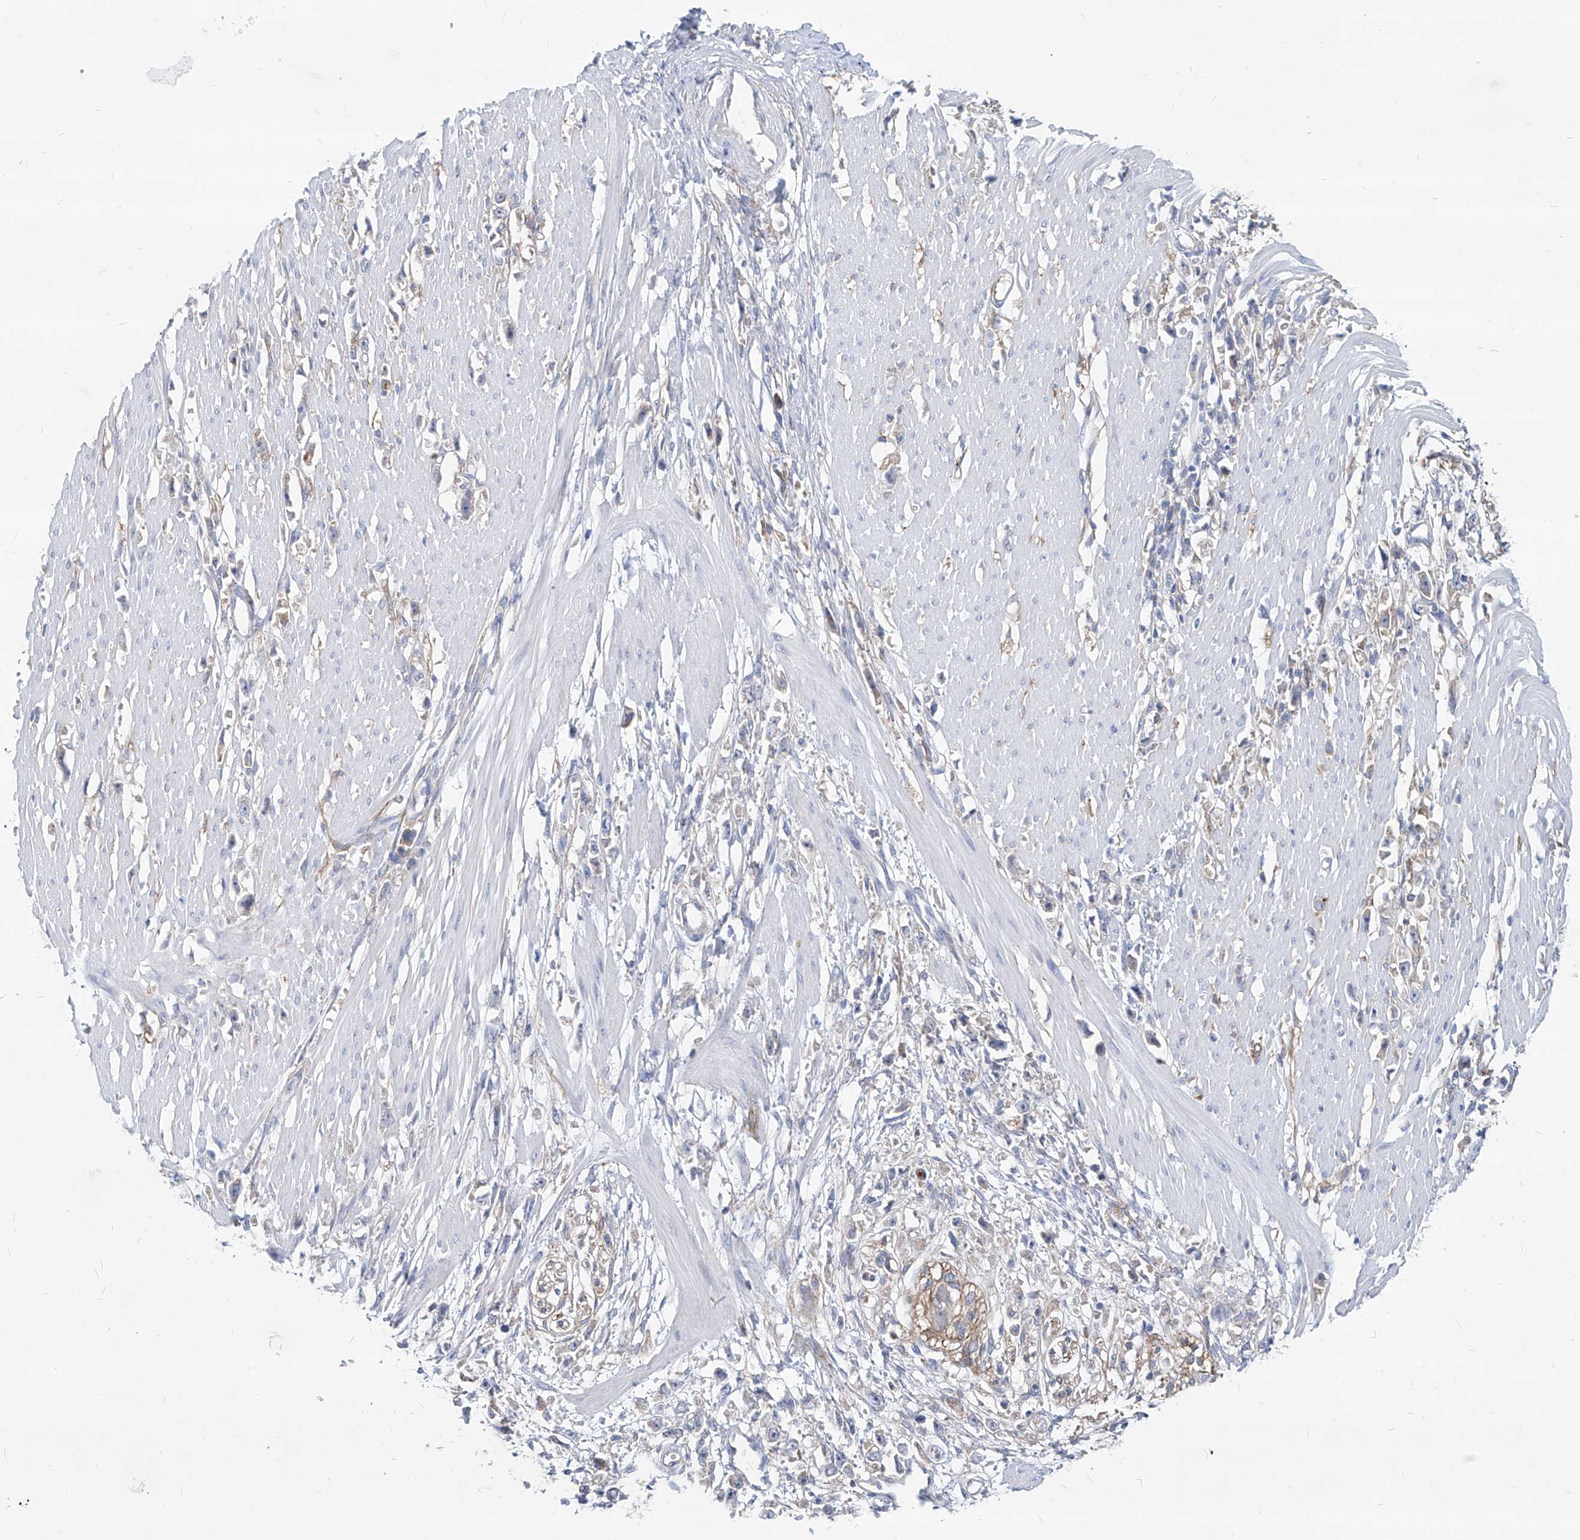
{"staining": {"intensity": "negative", "quantity": "none", "location": "none"}, "tissue": "stomach cancer", "cell_type": "Tumor cells", "image_type": "cancer", "snomed": [{"axis": "morphology", "description": "Adenocarcinoma, NOS"}, {"axis": "topography", "description": "Stomach"}], "caption": "The image displays no staining of tumor cells in adenocarcinoma (stomach).", "gene": "AKAP10", "patient": {"sex": "female", "age": 59}}